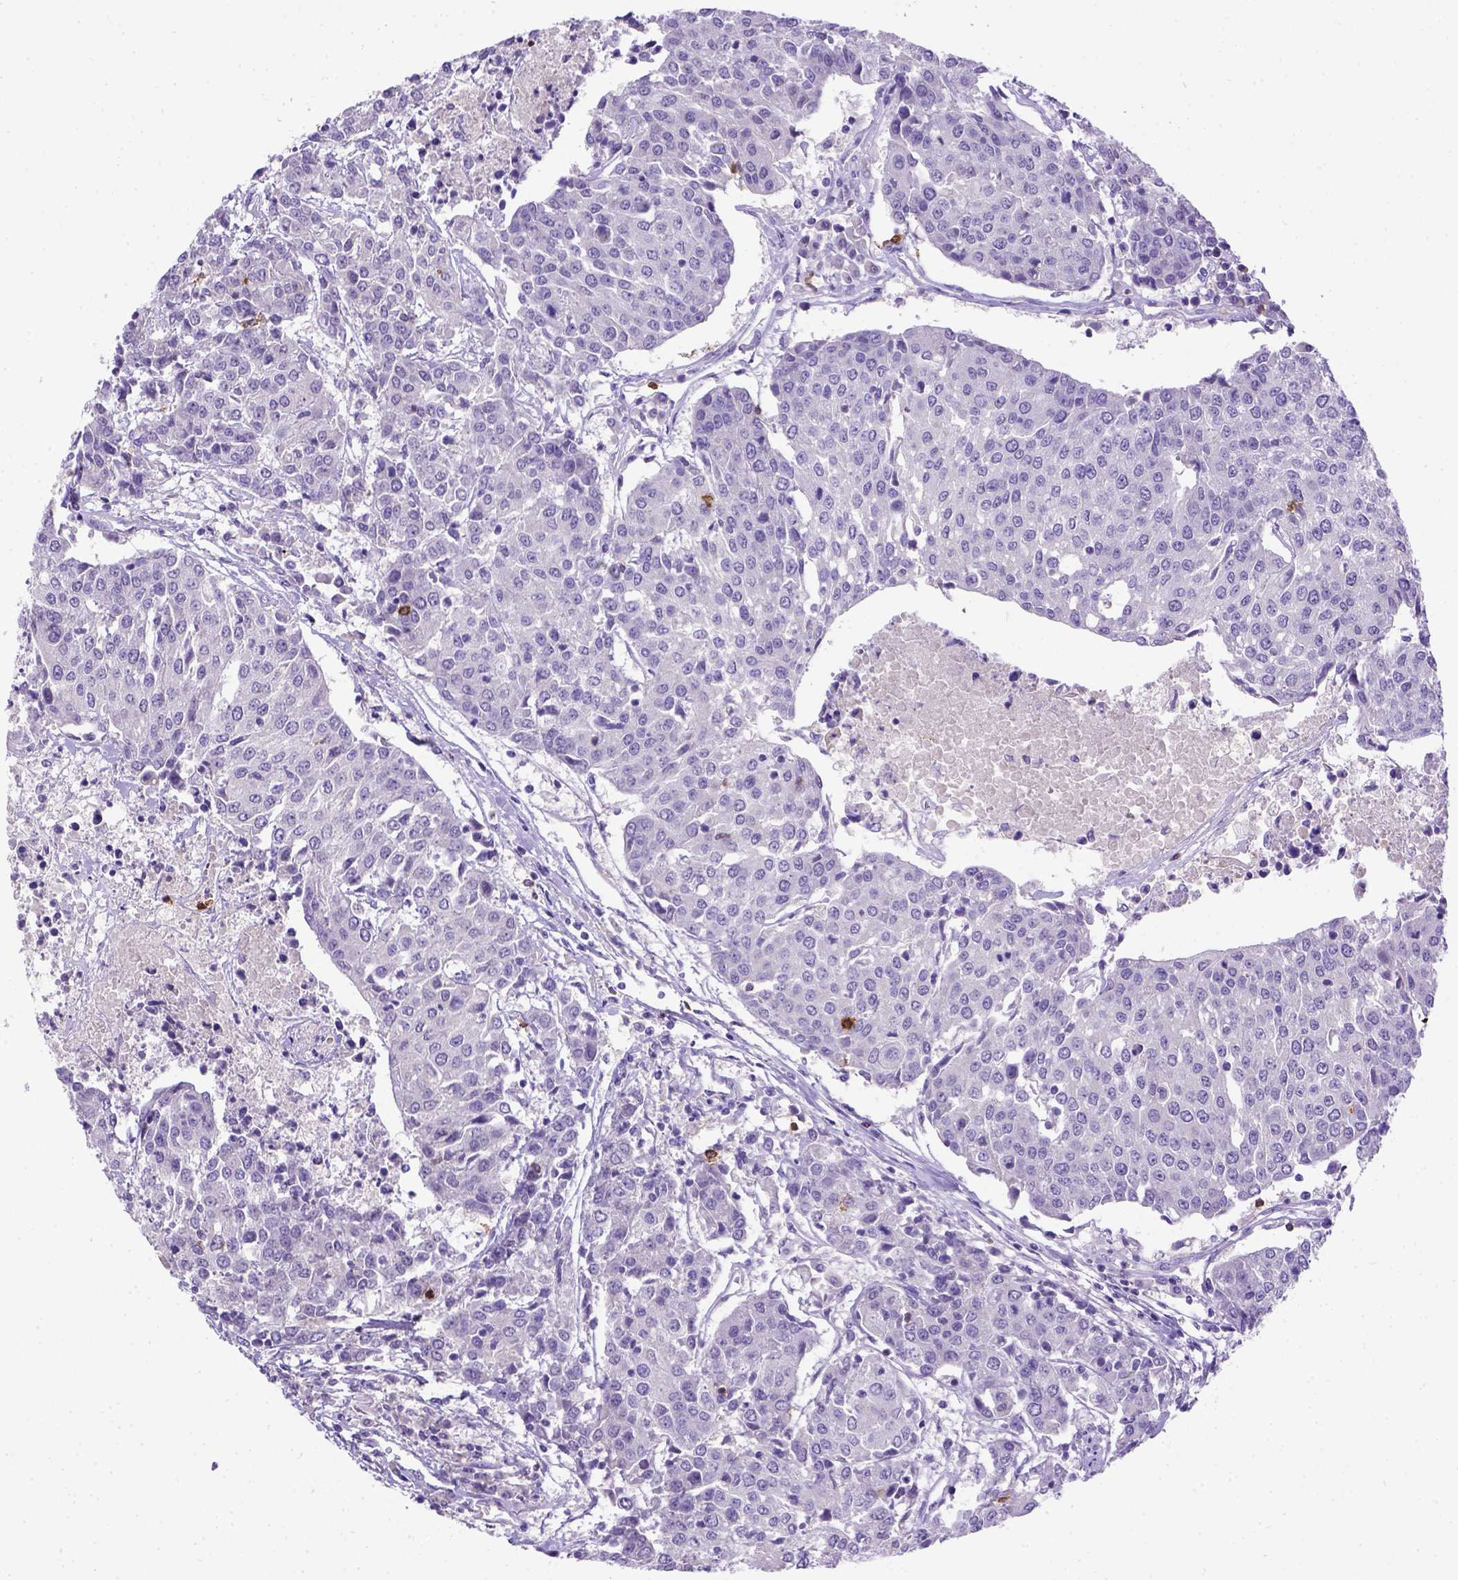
{"staining": {"intensity": "negative", "quantity": "none", "location": "none"}, "tissue": "urothelial cancer", "cell_type": "Tumor cells", "image_type": "cancer", "snomed": [{"axis": "morphology", "description": "Urothelial carcinoma, High grade"}, {"axis": "topography", "description": "Urinary bladder"}], "caption": "Human high-grade urothelial carcinoma stained for a protein using IHC displays no staining in tumor cells.", "gene": "B3GAT1", "patient": {"sex": "female", "age": 85}}